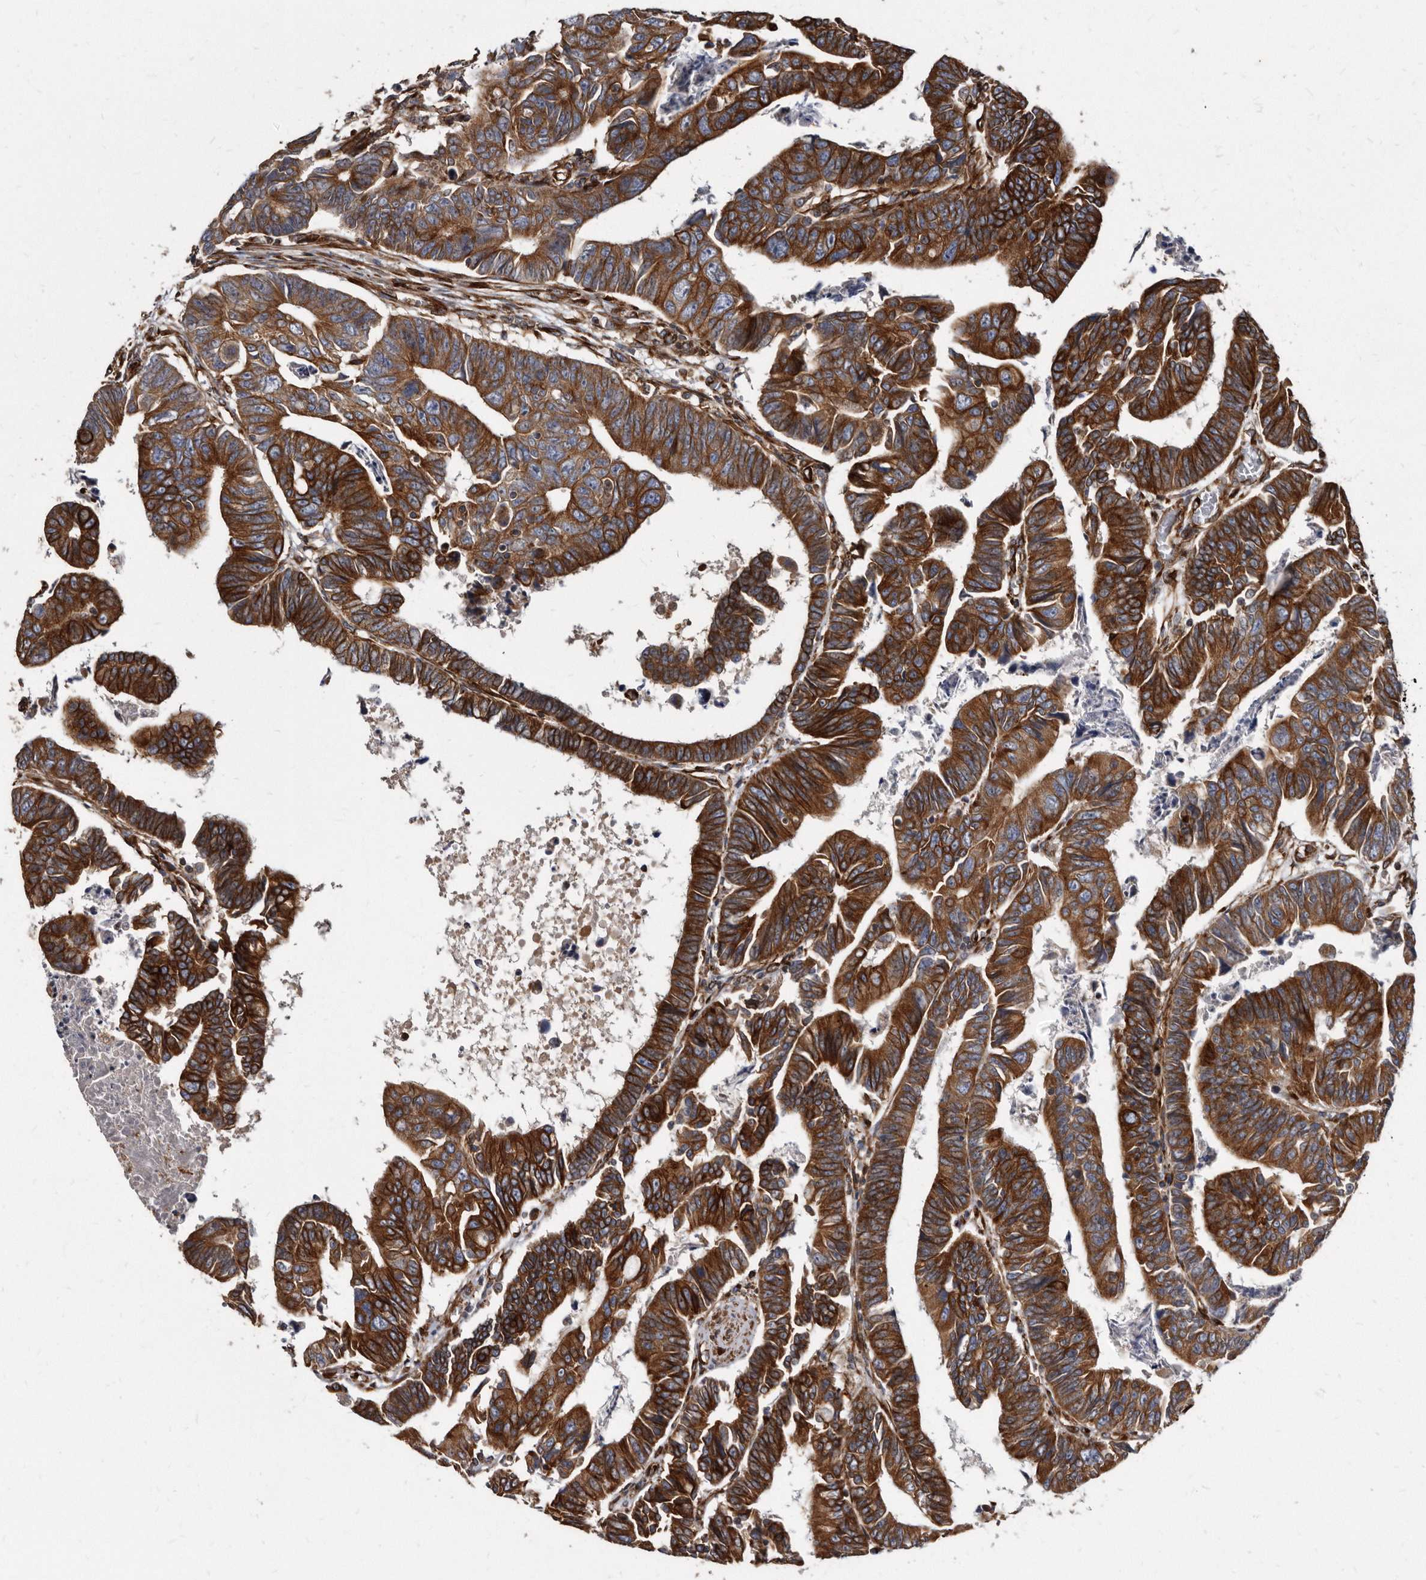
{"staining": {"intensity": "strong", "quantity": ">75%", "location": "cytoplasmic/membranous"}, "tissue": "colorectal cancer", "cell_type": "Tumor cells", "image_type": "cancer", "snomed": [{"axis": "morphology", "description": "Adenocarcinoma, NOS"}, {"axis": "topography", "description": "Rectum"}], "caption": "Tumor cells display high levels of strong cytoplasmic/membranous staining in approximately >75% of cells in colorectal cancer. (Brightfield microscopy of DAB IHC at high magnification).", "gene": "KCTD20", "patient": {"sex": "female", "age": 65}}